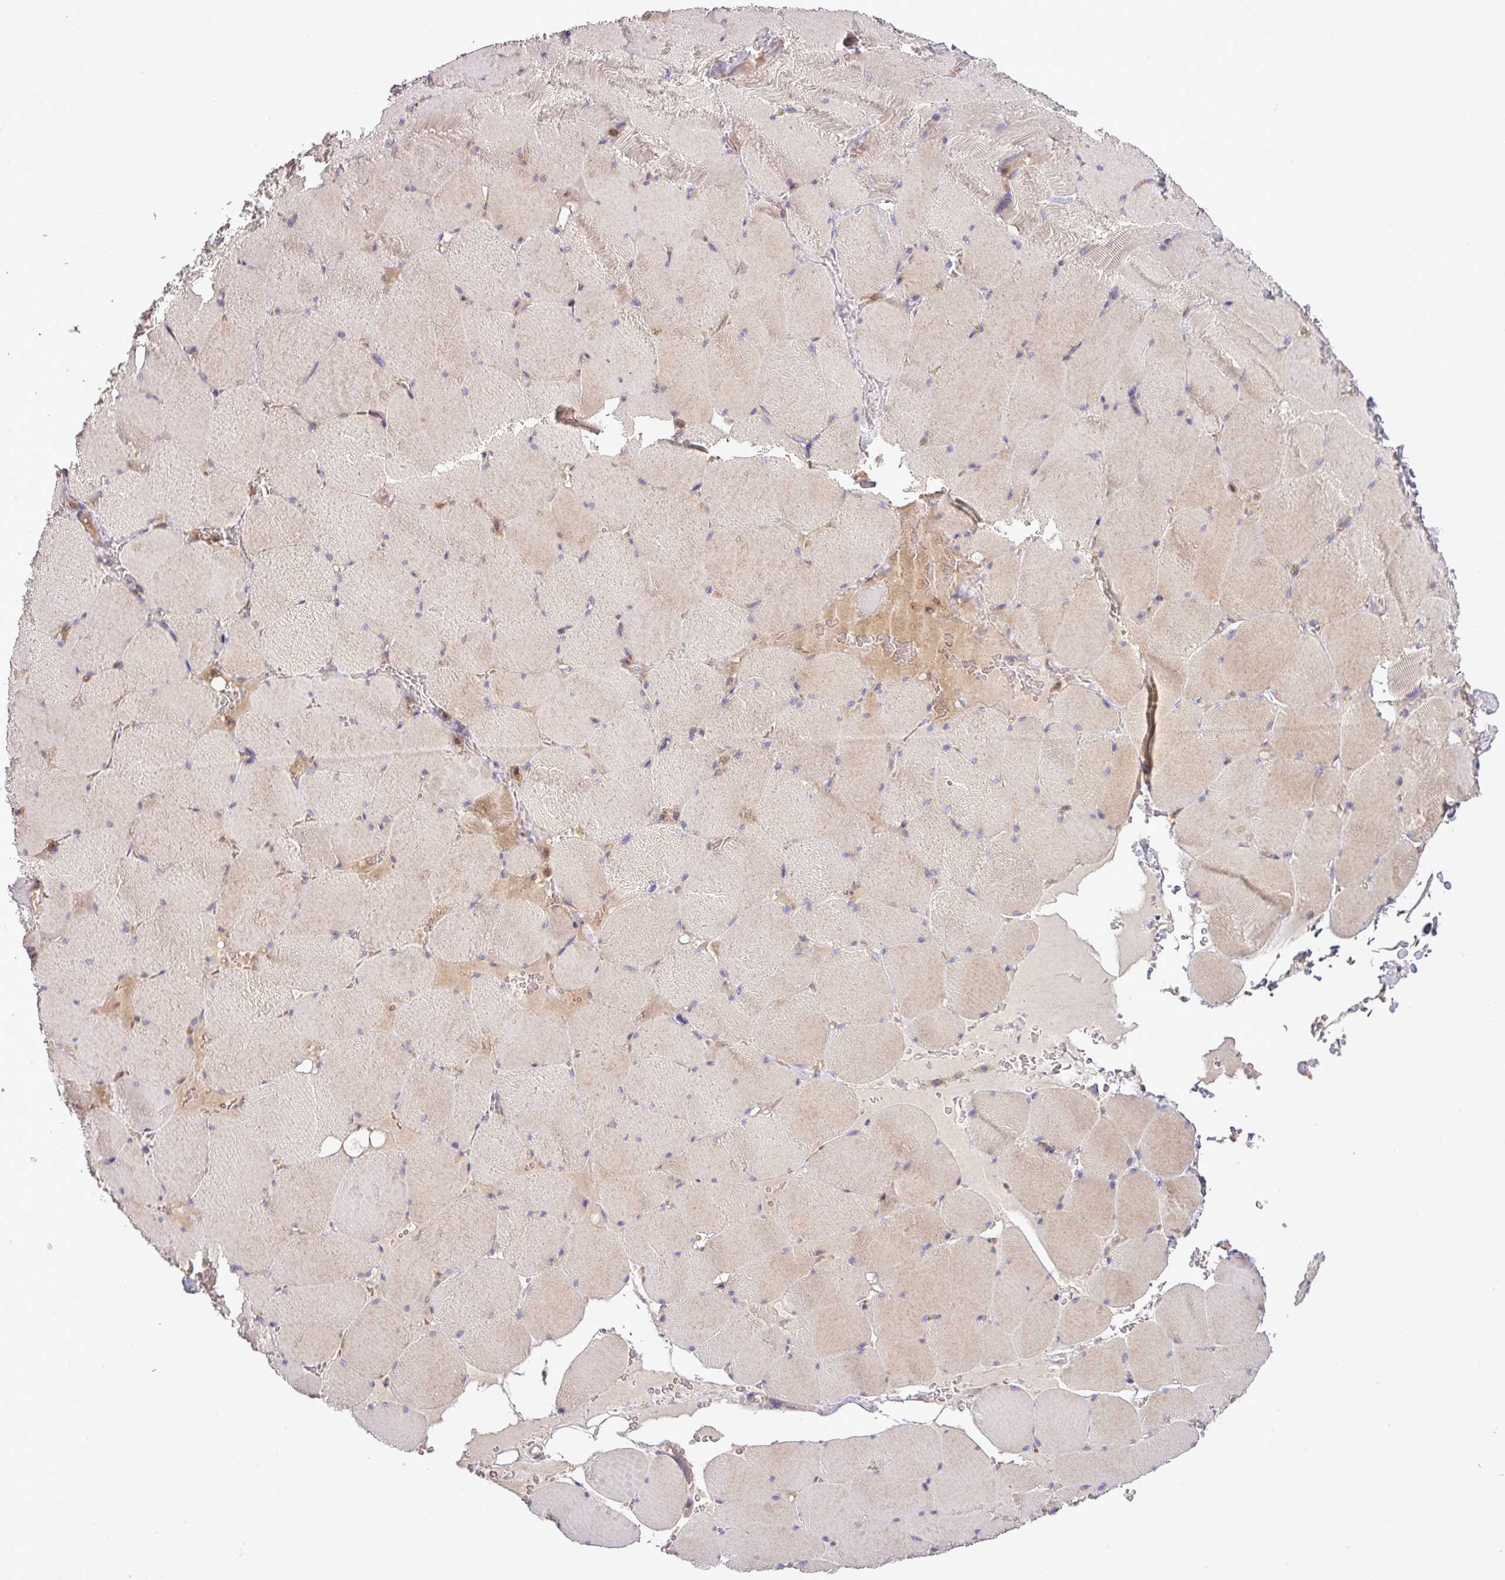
{"staining": {"intensity": "moderate", "quantity": "25%-75%", "location": "cytoplasmic/membranous"}, "tissue": "skeletal muscle", "cell_type": "Myocytes", "image_type": "normal", "snomed": [{"axis": "morphology", "description": "Normal tissue, NOS"}, {"axis": "topography", "description": "Skeletal muscle"}, {"axis": "topography", "description": "Head-Neck"}], "caption": "Immunohistochemistry image of benign human skeletal muscle stained for a protein (brown), which reveals medium levels of moderate cytoplasmic/membranous staining in about 25%-75% of myocytes.", "gene": "LRRC74B", "patient": {"sex": "male", "age": 66}}